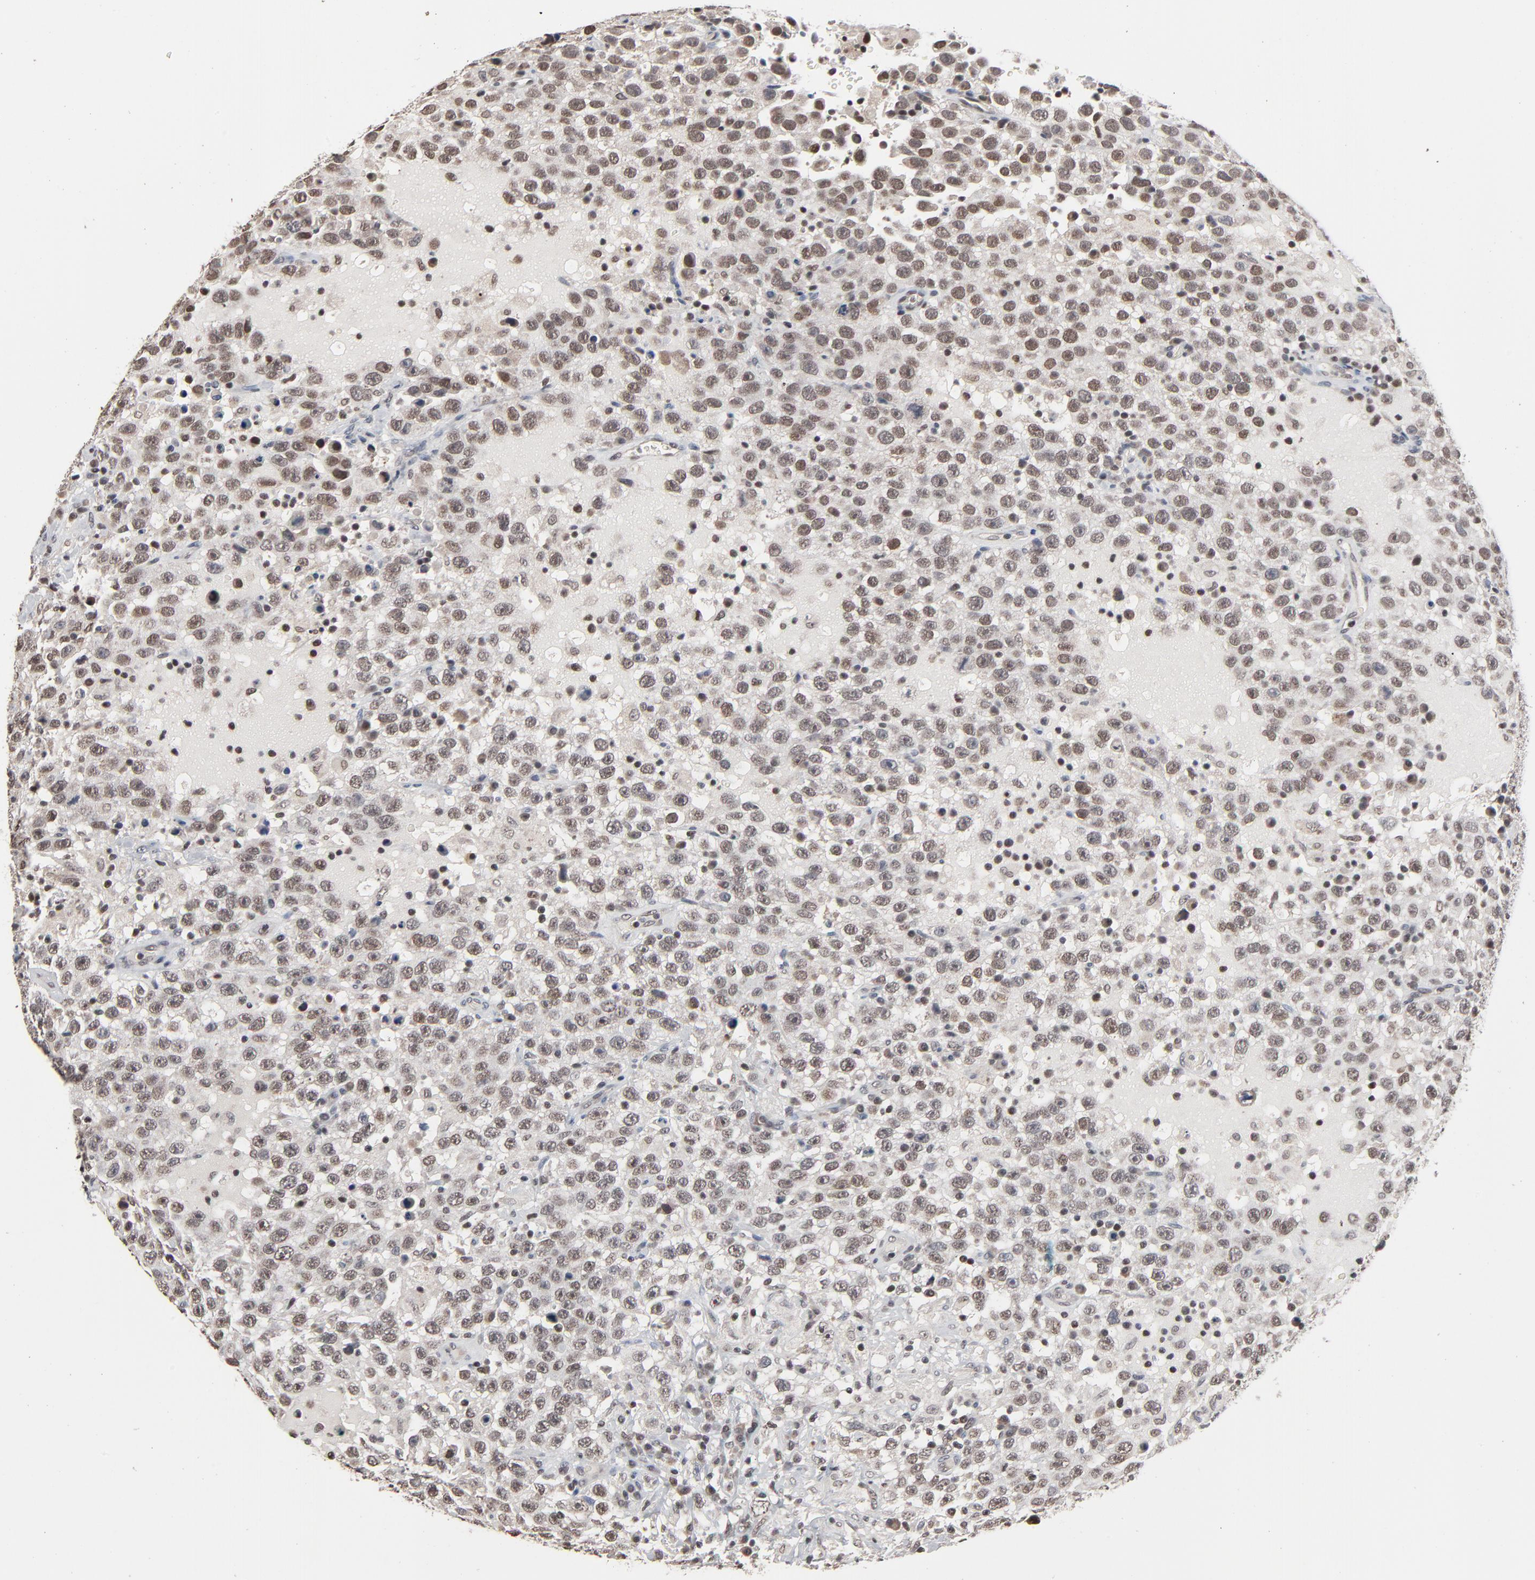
{"staining": {"intensity": "weak", "quantity": "<25%", "location": "cytoplasmic/membranous,nuclear"}, "tissue": "testis cancer", "cell_type": "Tumor cells", "image_type": "cancer", "snomed": [{"axis": "morphology", "description": "Seminoma, NOS"}, {"axis": "topography", "description": "Testis"}], "caption": "DAB immunohistochemical staining of human testis seminoma reveals no significant expression in tumor cells.", "gene": "ZNF419", "patient": {"sex": "male", "age": 41}}